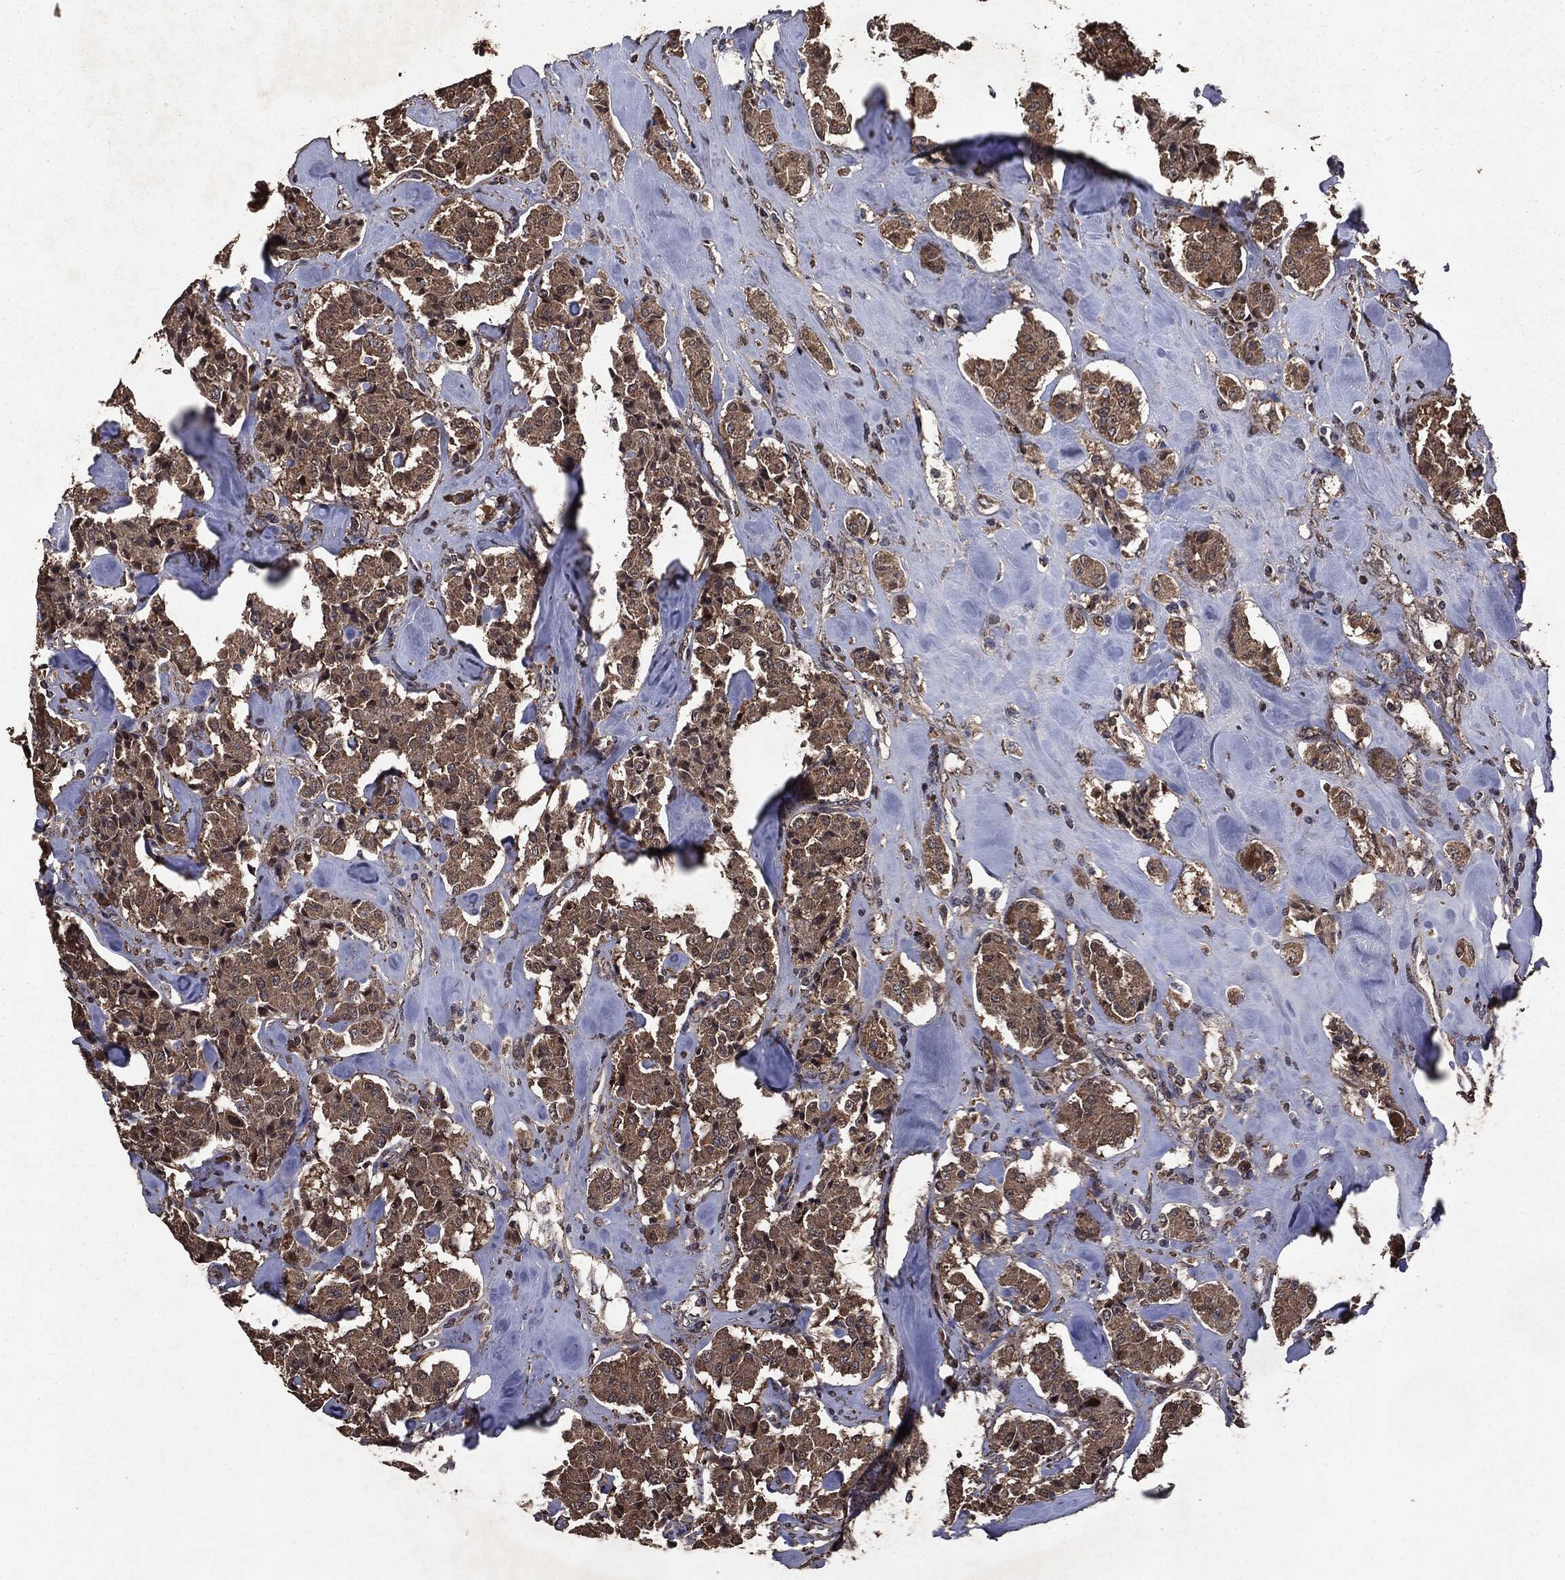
{"staining": {"intensity": "moderate", "quantity": "<25%", "location": "cytoplasmic/membranous,nuclear"}, "tissue": "carcinoid", "cell_type": "Tumor cells", "image_type": "cancer", "snomed": [{"axis": "morphology", "description": "Carcinoid, malignant, NOS"}, {"axis": "topography", "description": "Pancreas"}], "caption": "The image reveals a brown stain indicating the presence of a protein in the cytoplasmic/membranous and nuclear of tumor cells in carcinoid.", "gene": "PPP6R2", "patient": {"sex": "male", "age": 41}}